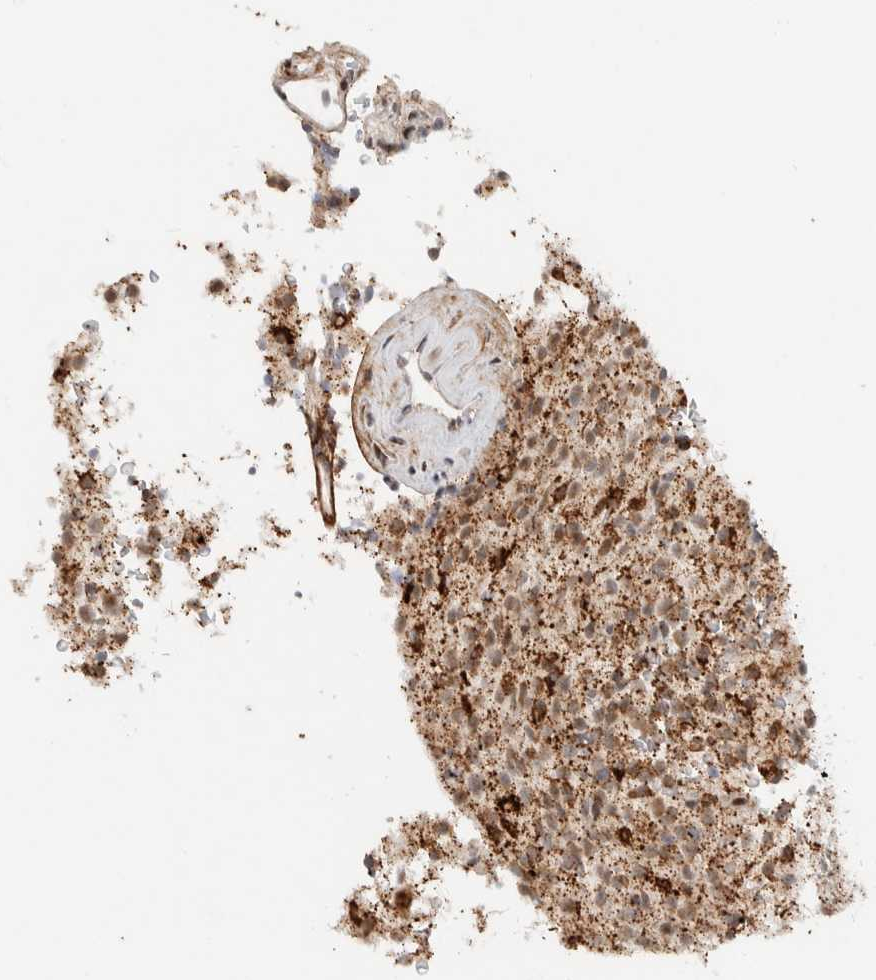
{"staining": {"intensity": "moderate", "quantity": ">75%", "location": "cytoplasmic/membranous"}, "tissue": "glioma", "cell_type": "Tumor cells", "image_type": "cancer", "snomed": [{"axis": "morphology", "description": "Glioma, malignant, High grade"}, {"axis": "topography", "description": "Brain"}], "caption": "Protein expression analysis of malignant high-grade glioma shows moderate cytoplasmic/membranous expression in about >75% of tumor cells.", "gene": "TSPAN32", "patient": {"sex": "male", "age": 34}}